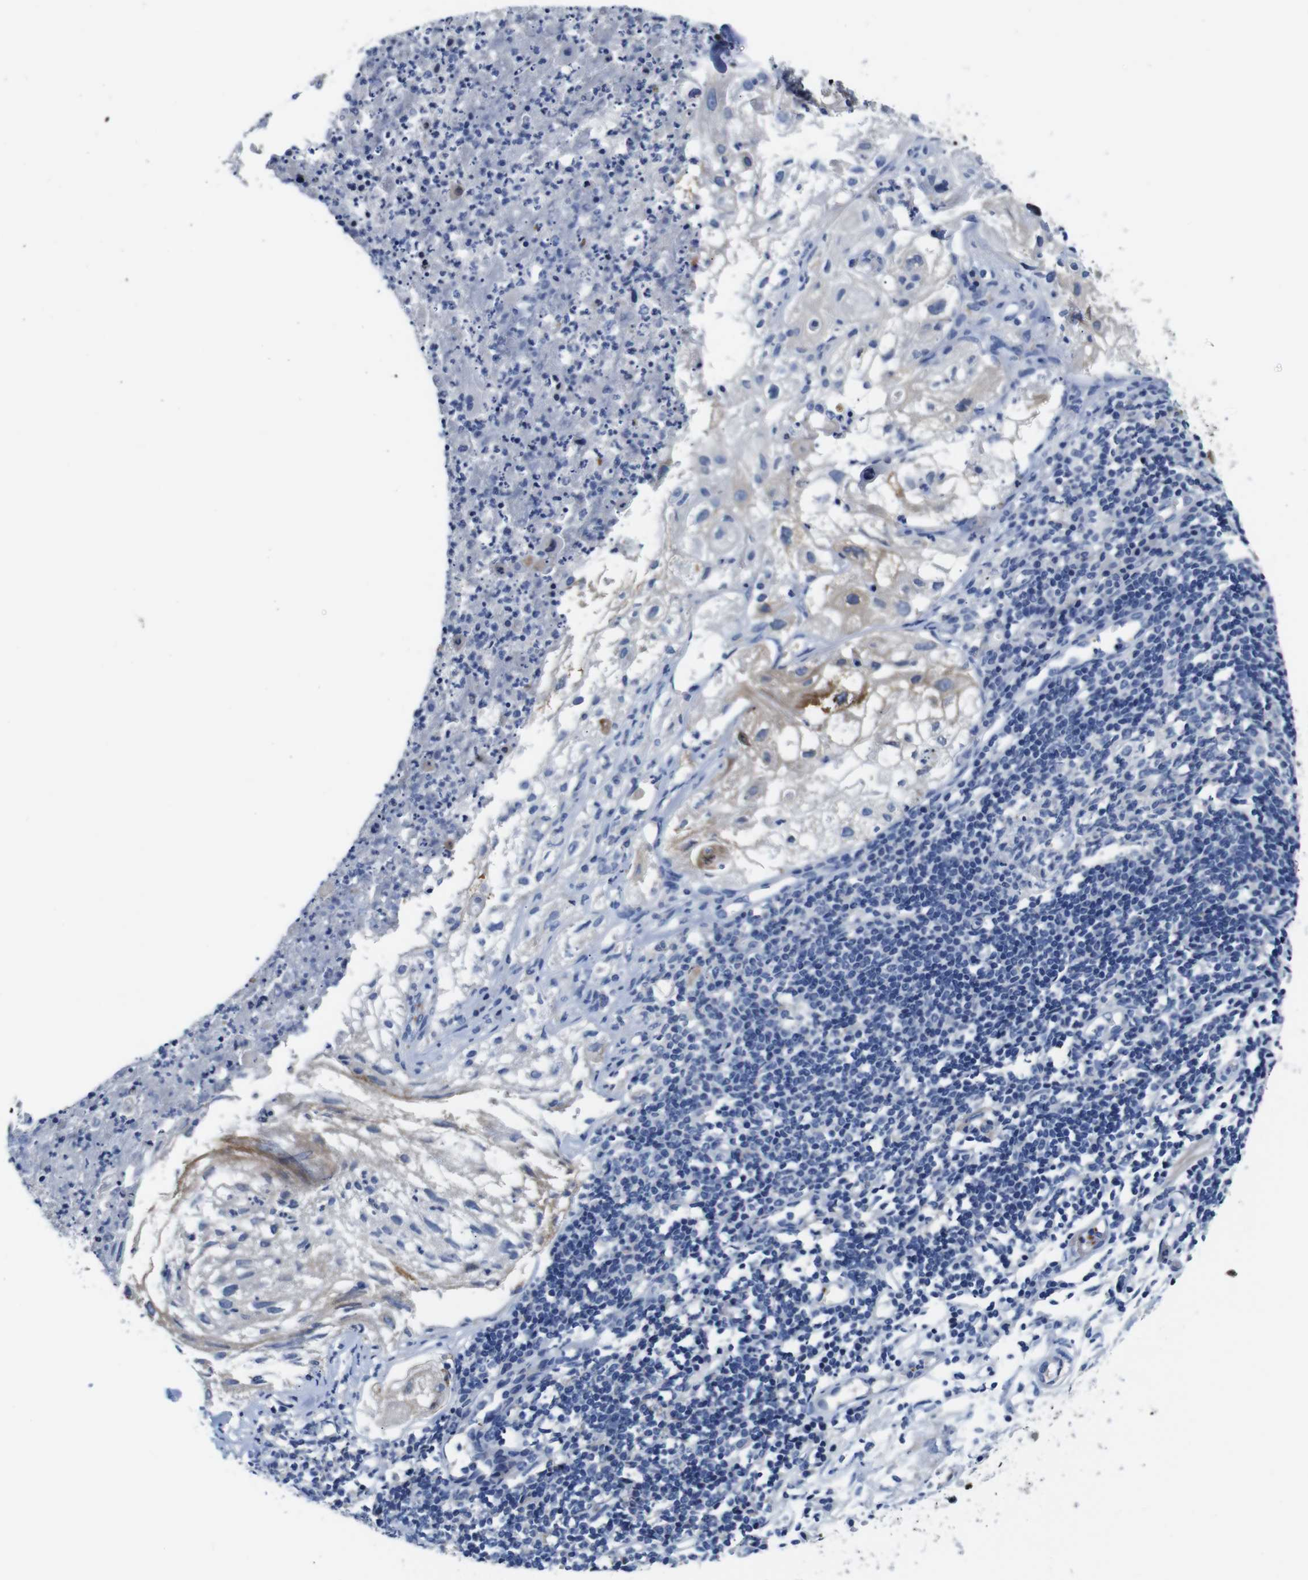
{"staining": {"intensity": "weak", "quantity": "<25%", "location": "cytoplasmic/membranous"}, "tissue": "lung cancer", "cell_type": "Tumor cells", "image_type": "cancer", "snomed": [{"axis": "morphology", "description": "Inflammation, NOS"}, {"axis": "morphology", "description": "Squamous cell carcinoma, NOS"}, {"axis": "topography", "description": "Lymph node"}, {"axis": "topography", "description": "Soft tissue"}, {"axis": "topography", "description": "Lung"}], "caption": "The micrograph reveals no staining of tumor cells in lung cancer (squamous cell carcinoma).", "gene": "ILDR2", "patient": {"sex": "male", "age": 66}}